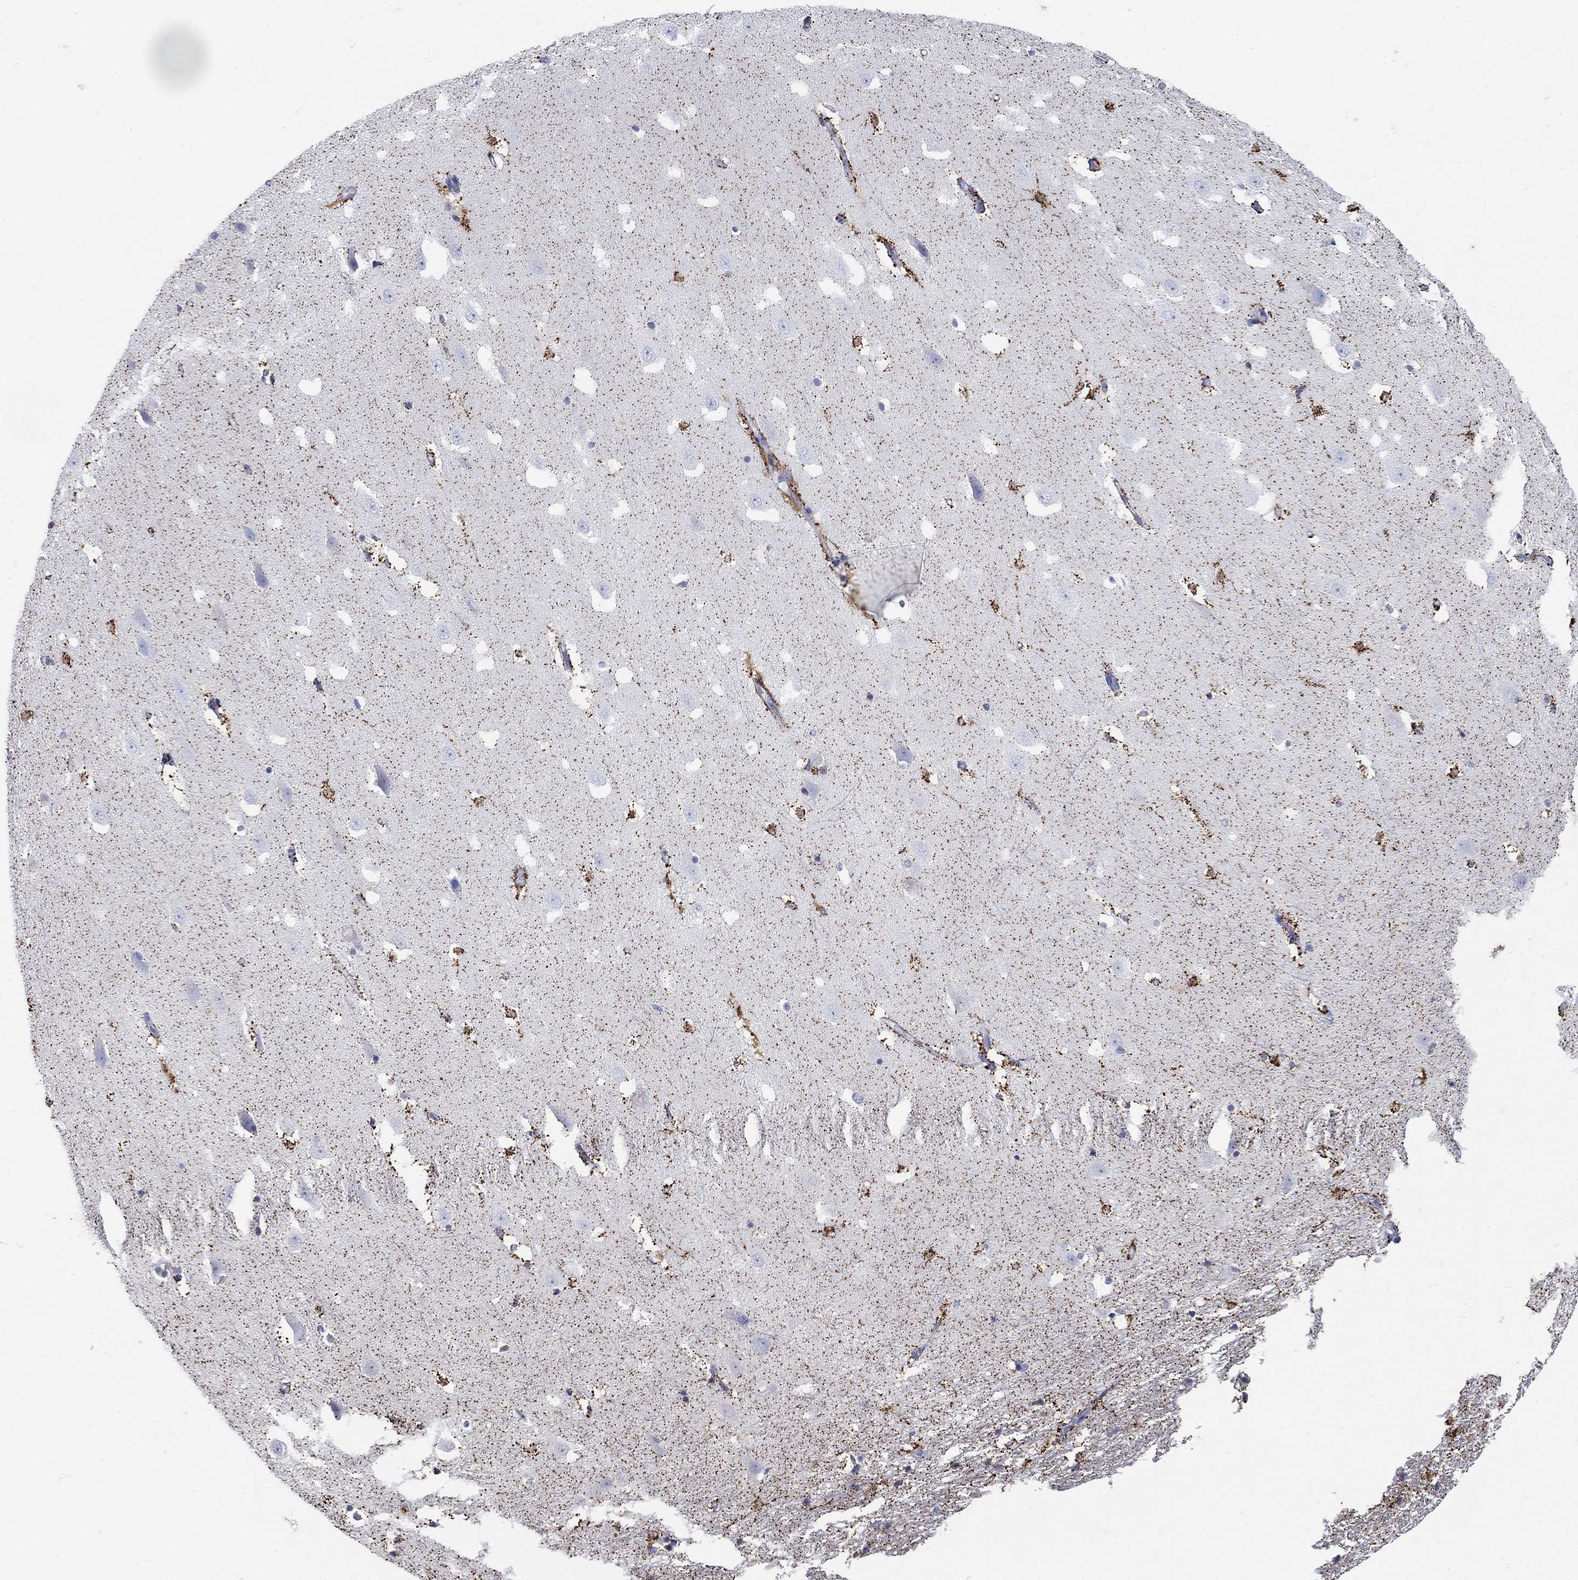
{"staining": {"intensity": "strong", "quantity": "25%-75%", "location": "cytoplasmic/membranous"}, "tissue": "hippocampus", "cell_type": "Glial cells", "image_type": "normal", "snomed": [{"axis": "morphology", "description": "Normal tissue, NOS"}, {"axis": "topography", "description": "Hippocampus"}], "caption": "Hippocampus stained with a brown dye exhibits strong cytoplasmic/membranous positive positivity in approximately 25%-75% of glial cells.", "gene": "ZDHHC14", "patient": {"sex": "male", "age": 49}}